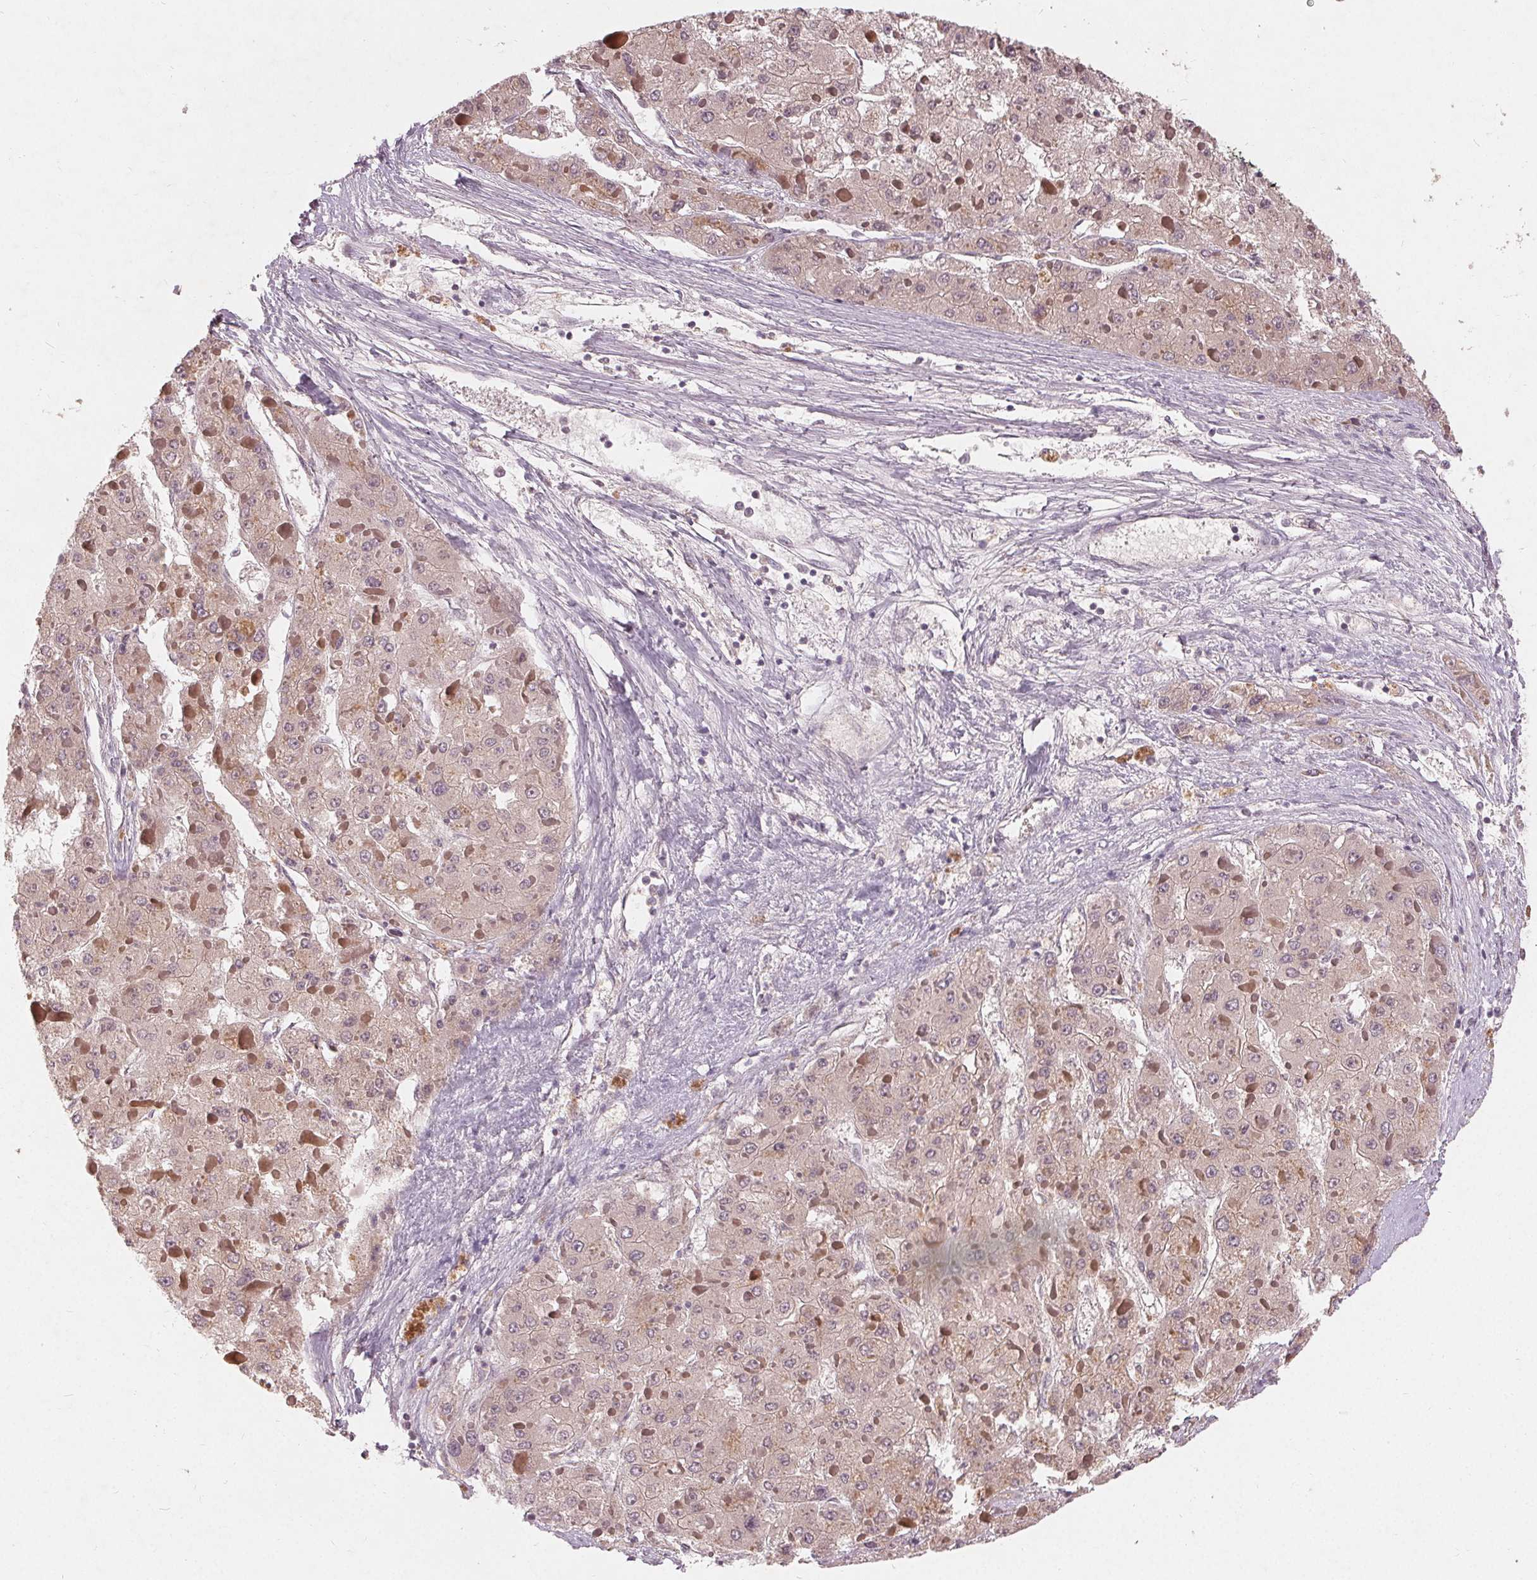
{"staining": {"intensity": "negative", "quantity": "none", "location": "none"}, "tissue": "liver cancer", "cell_type": "Tumor cells", "image_type": "cancer", "snomed": [{"axis": "morphology", "description": "Carcinoma, Hepatocellular, NOS"}, {"axis": "topography", "description": "Liver"}], "caption": "Tumor cells show no significant positivity in liver cancer (hepatocellular carcinoma).", "gene": "TRIM60", "patient": {"sex": "female", "age": 73}}